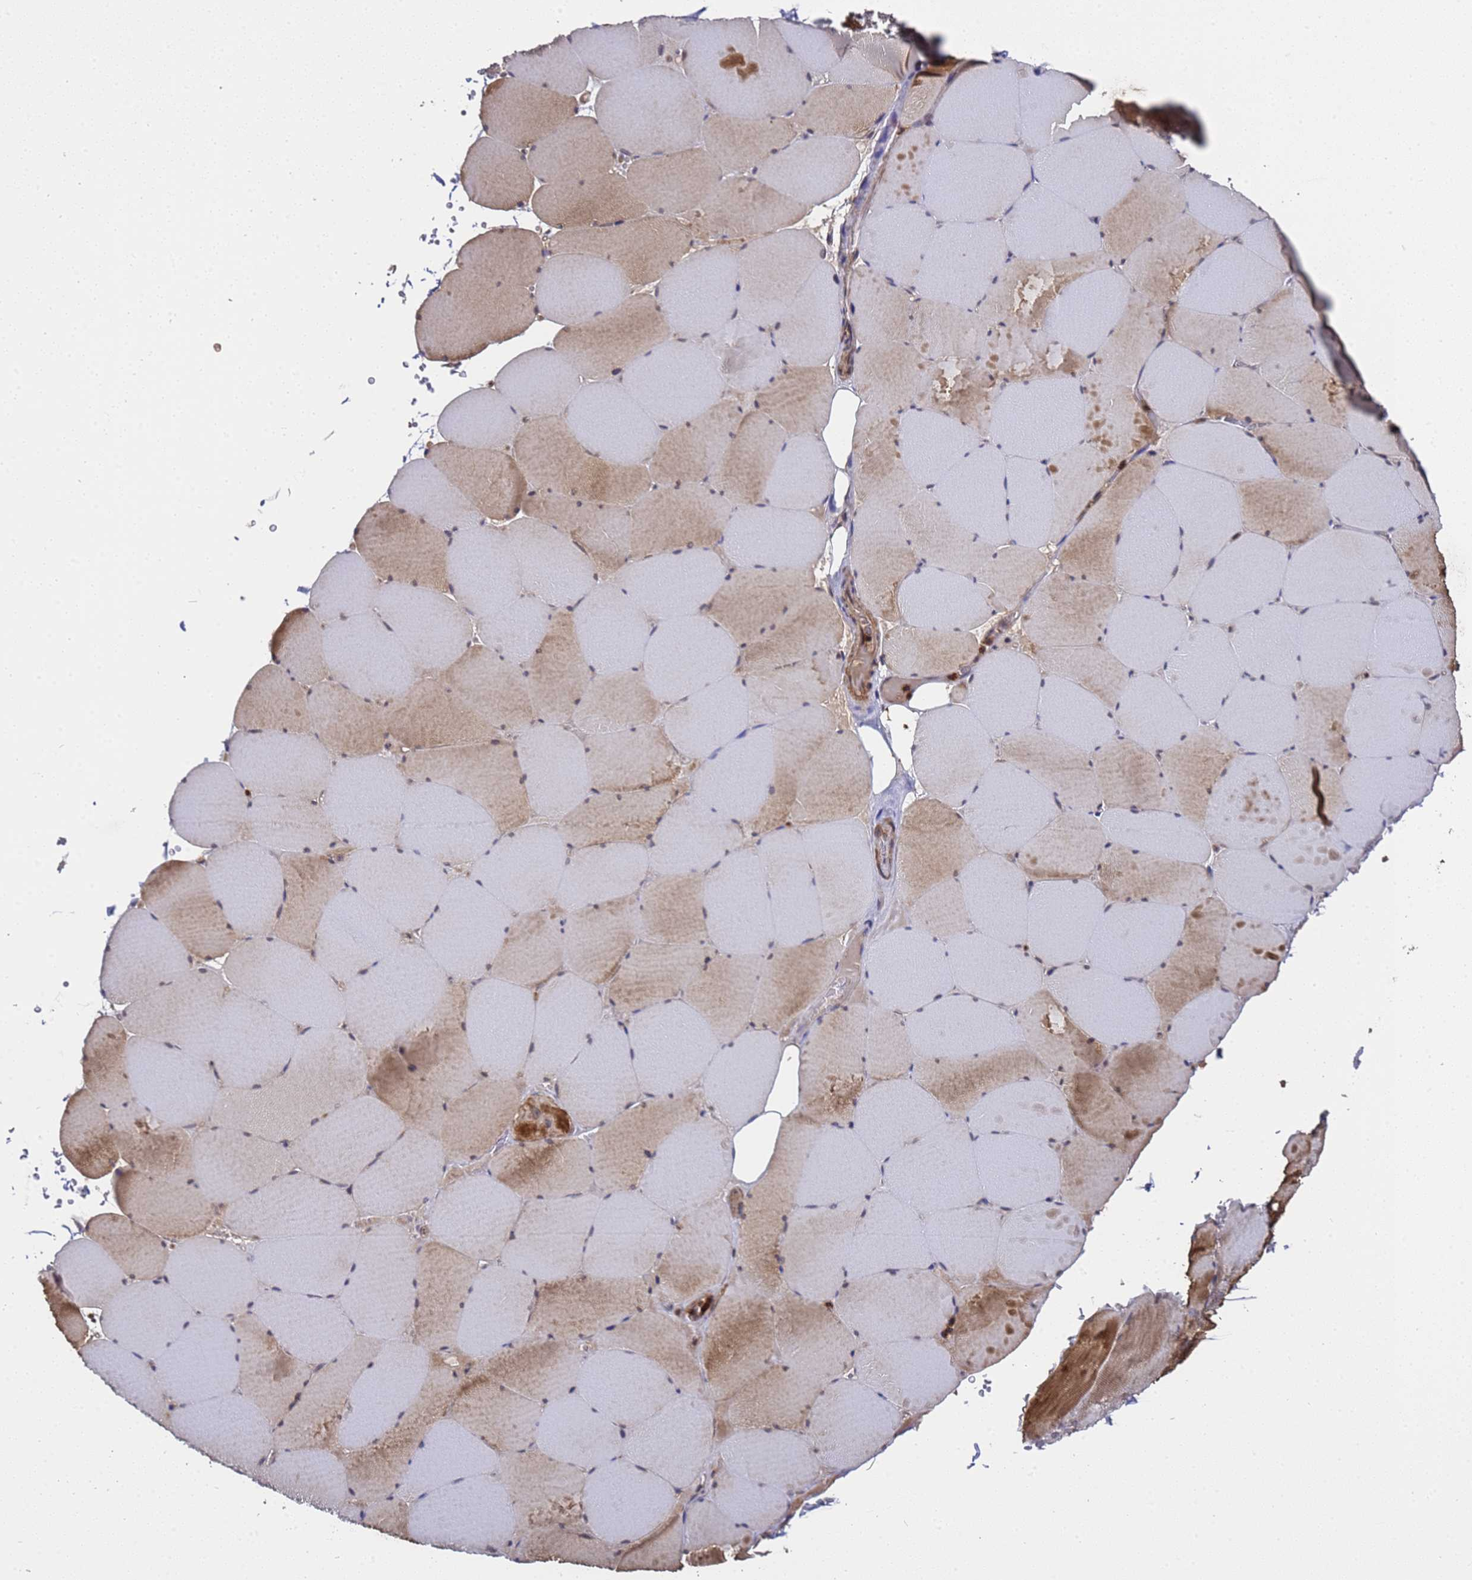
{"staining": {"intensity": "moderate", "quantity": "25%-75%", "location": "cytoplasmic/membranous"}, "tissue": "skeletal muscle", "cell_type": "Myocytes", "image_type": "normal", "snomed": [{"axis": "morphology", "description": "Normal tissue, NOS"}, {"axis": "topography", "description": "Skeletal muscle"}, {"axis": "topography", "description": "Head-Neck"}], "caption": "Protein staining by immunohistochemistry displays moderate cytoplasmic/membranous positivity in approximately 25%-75% of myocytes in unremarkable skeletal muscle.", "gene": "GSTCD", "patient": {"sex": "male", "age": 66}}